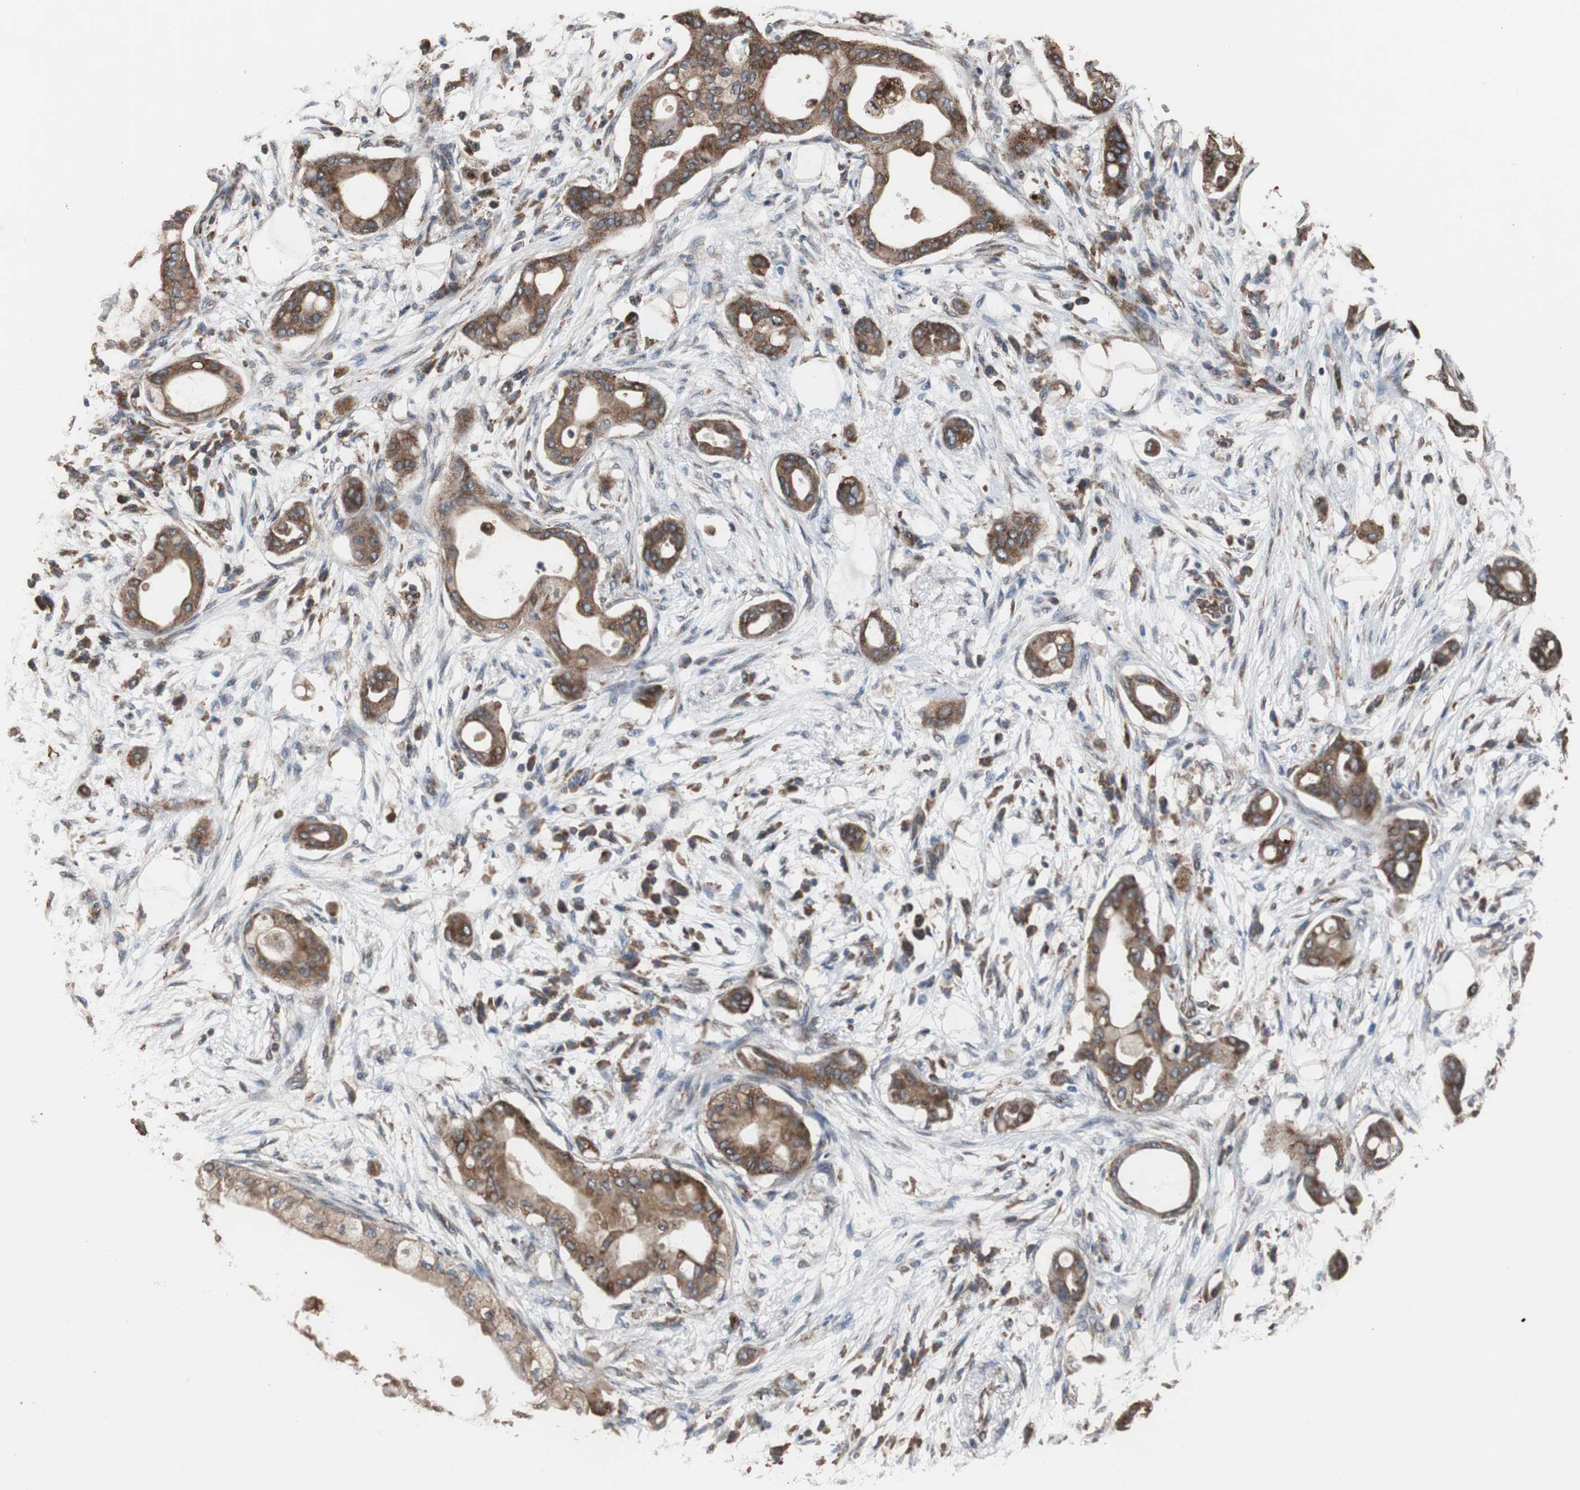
{"staining": {"intensity": "strong", "quantity": ">75%", "location": "cytoplasmic/membranous"}, "tissue": "pancreatic cancer", "cell_type": "Tumor cells", "image_type": "cancer", "snomed": [{"axis": "morphology", "description": "Adenocarcinoma, NOS"}, {"axis": "morphology", "description": "Adenocarcinoma, metastatic, NOS"}, {"axis": "topography", "description": "Lymph node"}, {"axis": "topography", "description": "Pancreas"}, {"axis": "topography", "description": "Duodenum"}], "caption": "Pancreatic cancer (adenocarcinoma) was stained to show a protein in brown. There is high levels of strong cytoplasmic/membranous positivity in about >75% of tumor cells.", "gene": "USP10", "patient": {"sex": "female", "age": 64}}